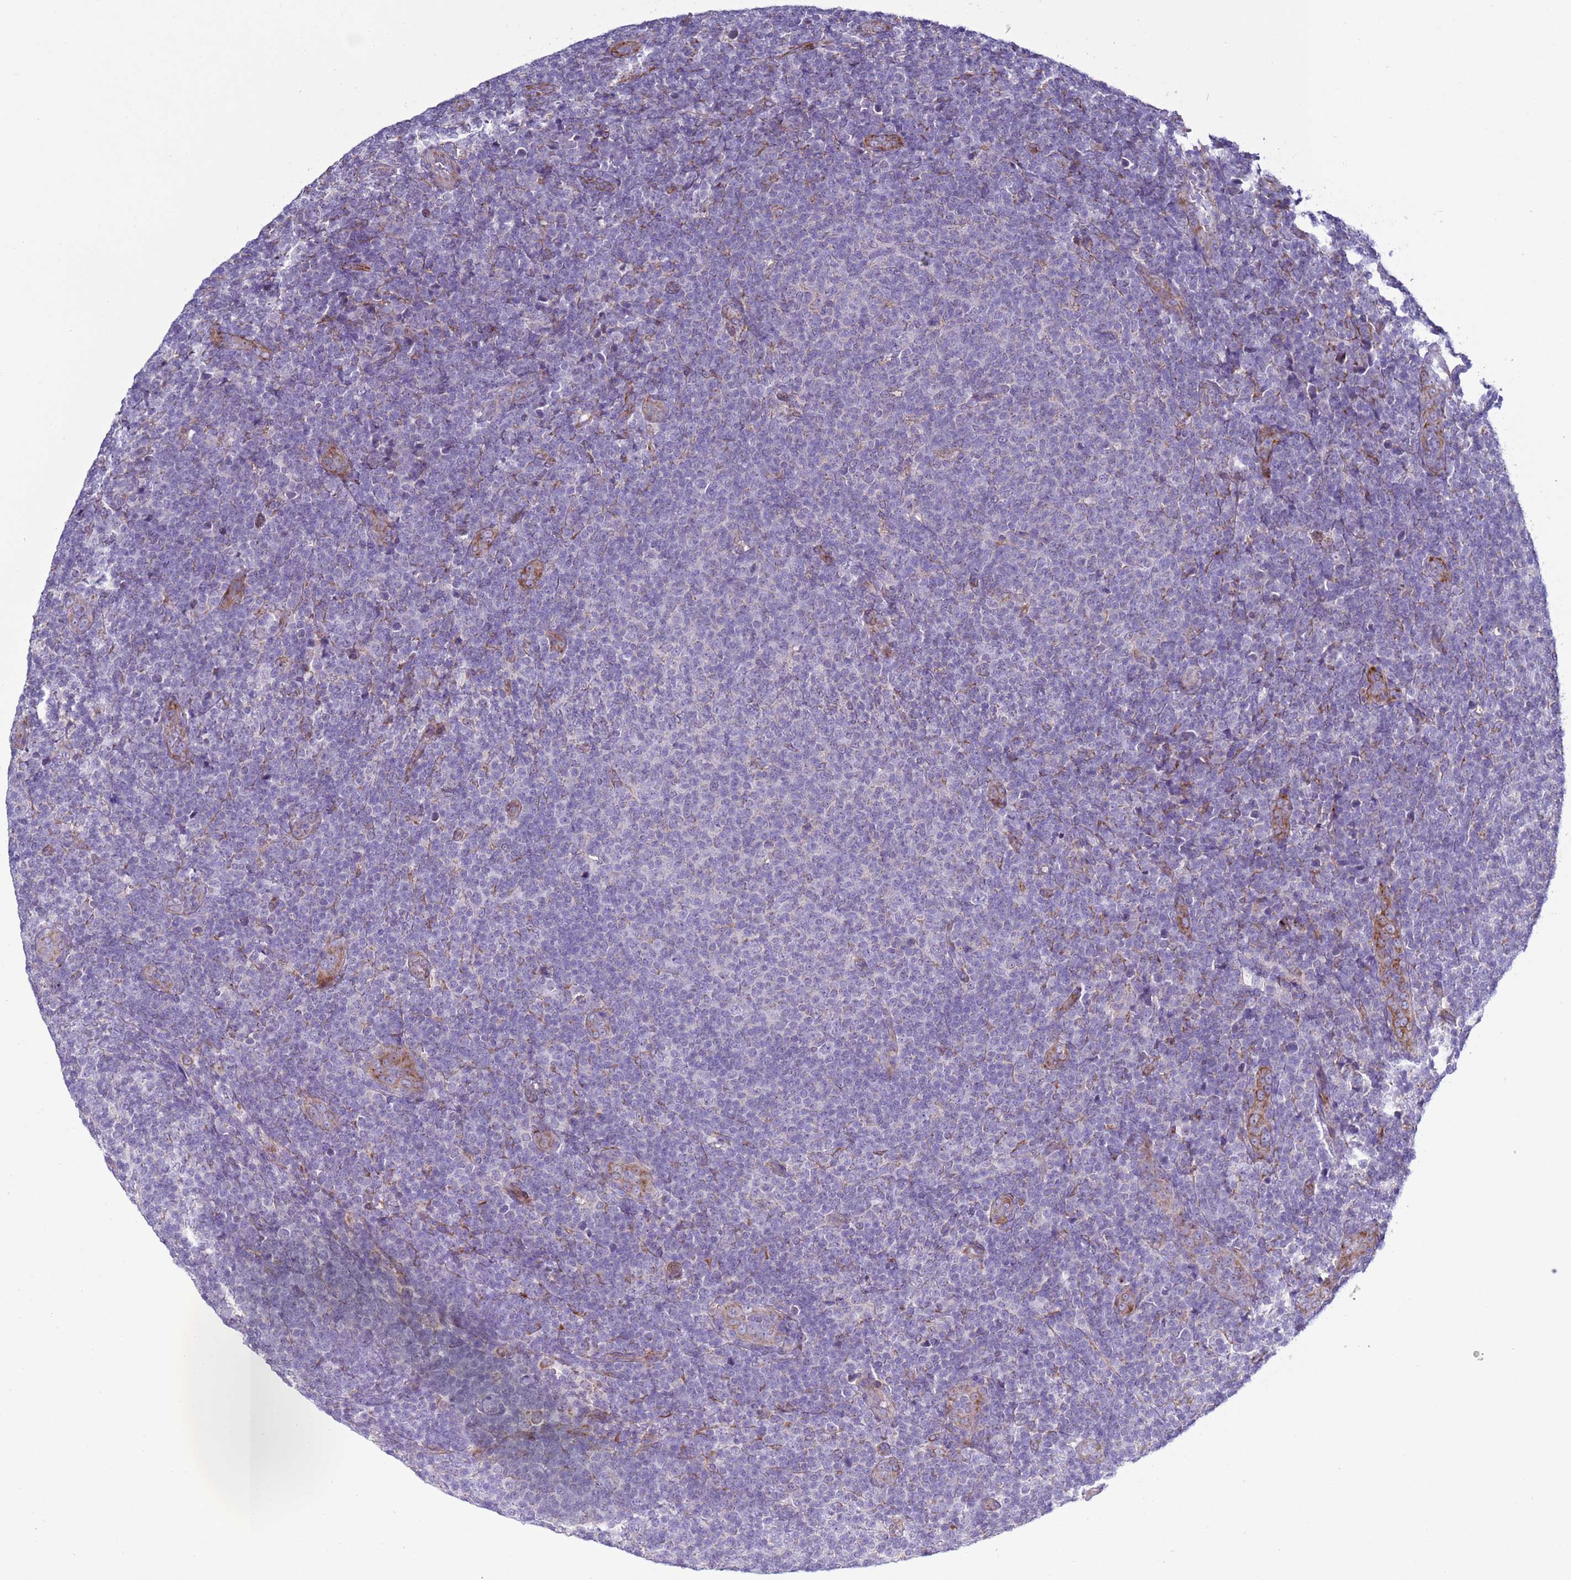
{"staining": {"intensity": "negative", "quantity": "none", "location": "none"}, "tissue": "lymphoma", "cell_type": "Tumor cells", "image_type": "cancer", "snomed": [{"axis": "morphology", "description": "Malignant lymphoma, non-Hodgkin's type, Low grade"}, {"axis": "topography", "description": "Lymph node"}], "caption": "Human lymphoma stained for a protein using immunohistochemistry (IHC) reveals no staining in tumor cells.", "gene": "ABHD17B", "patient": {"sex": "male", "age": 66}}